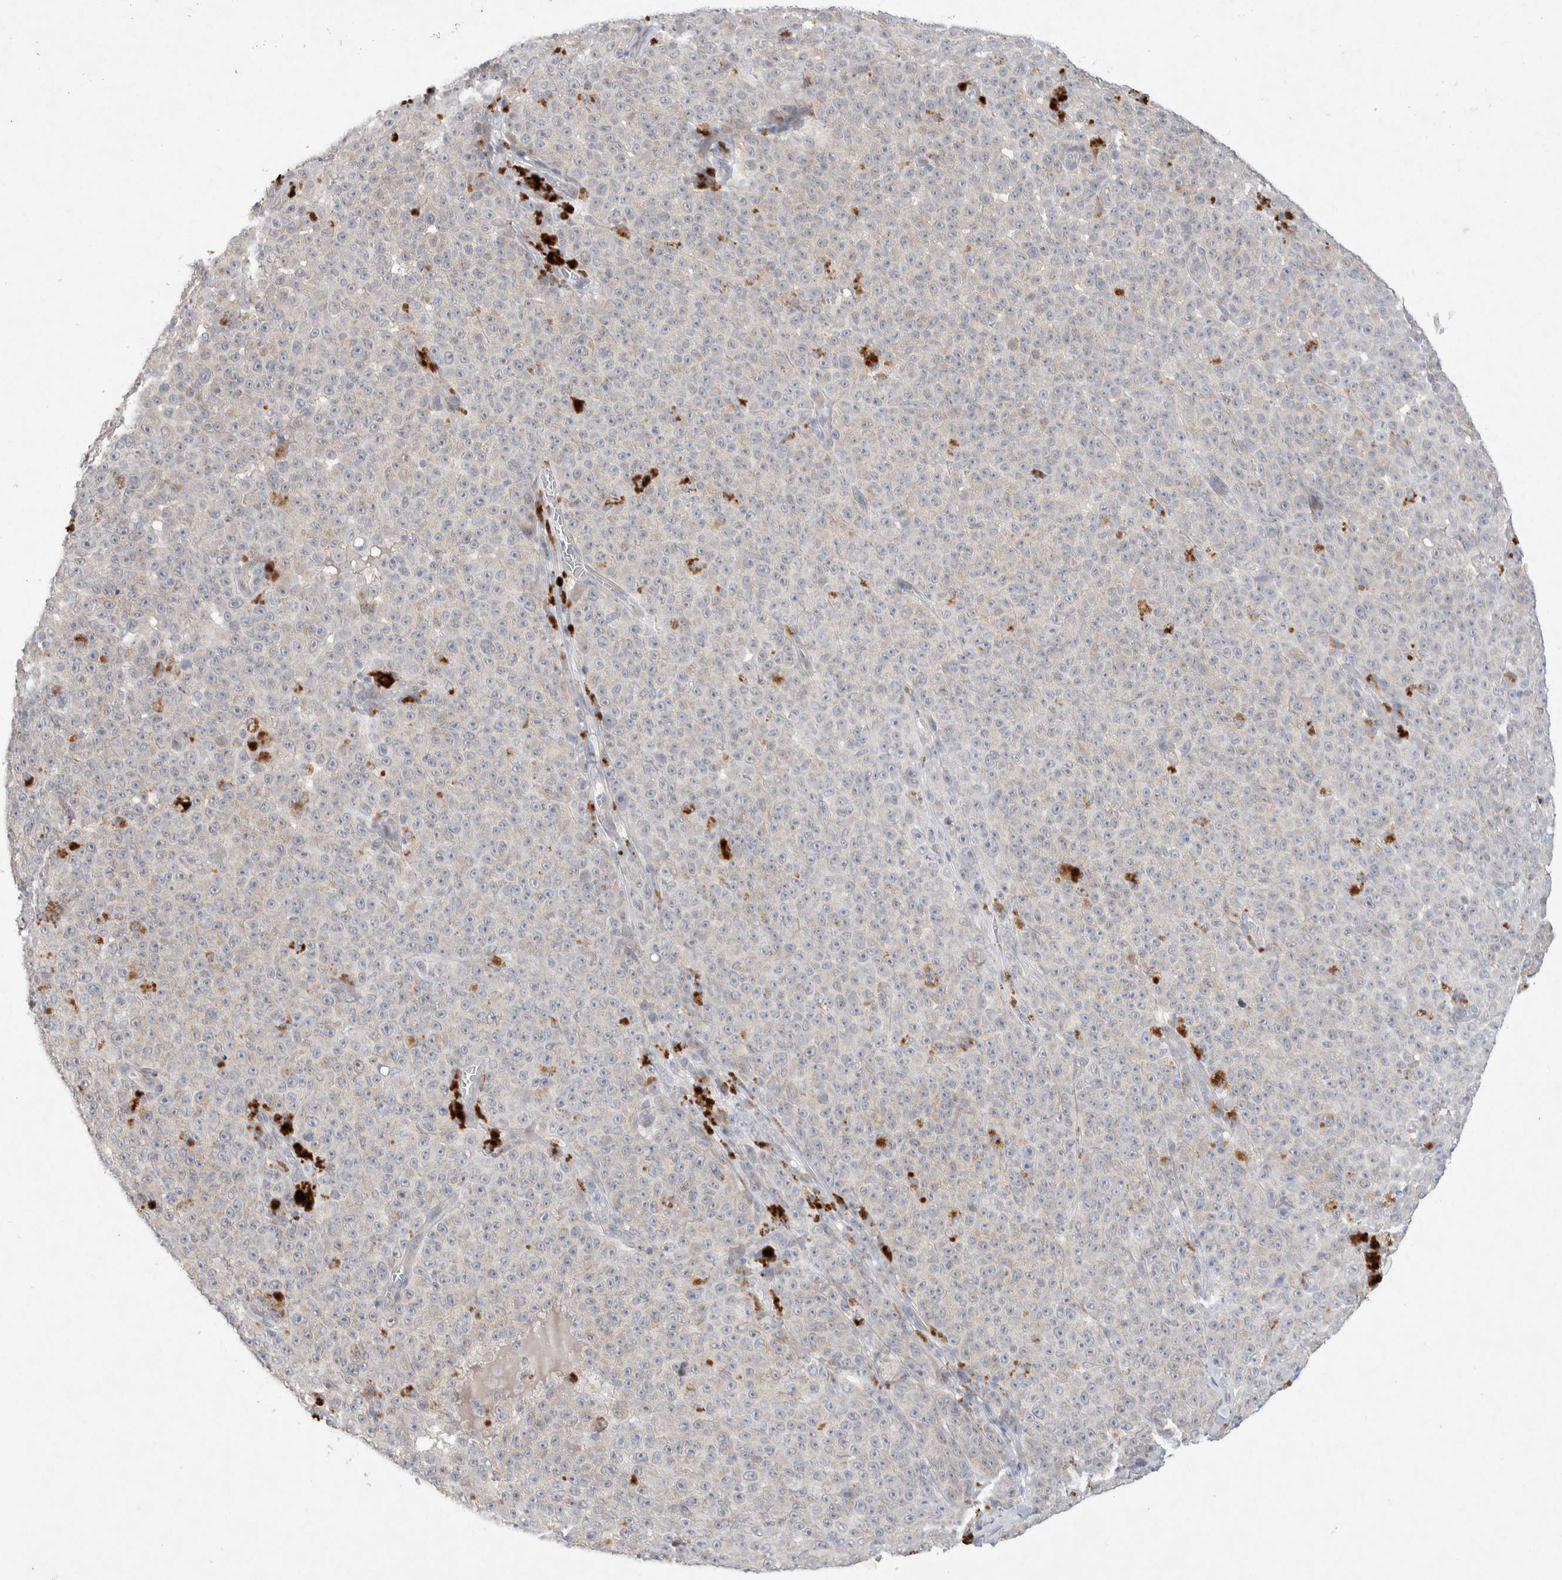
{"staining": {"intensity": "weak", "quantity": "<25%", "location": "cytoplasmic/membranous"}, "tissue": "melanoma", "cell_type": "Tumor cells", "image_type": "cancer", "snomed": [{"axis": "morphology", "description": "Malignant melanoma, NOS"}, {"axis": "topography", "description": "Skin"}], "caption": "Tumor cells show no significant positivity in malignant melanoma.", "gene": "CMTM4", "patient": {"sex": "female", "age": 82}}